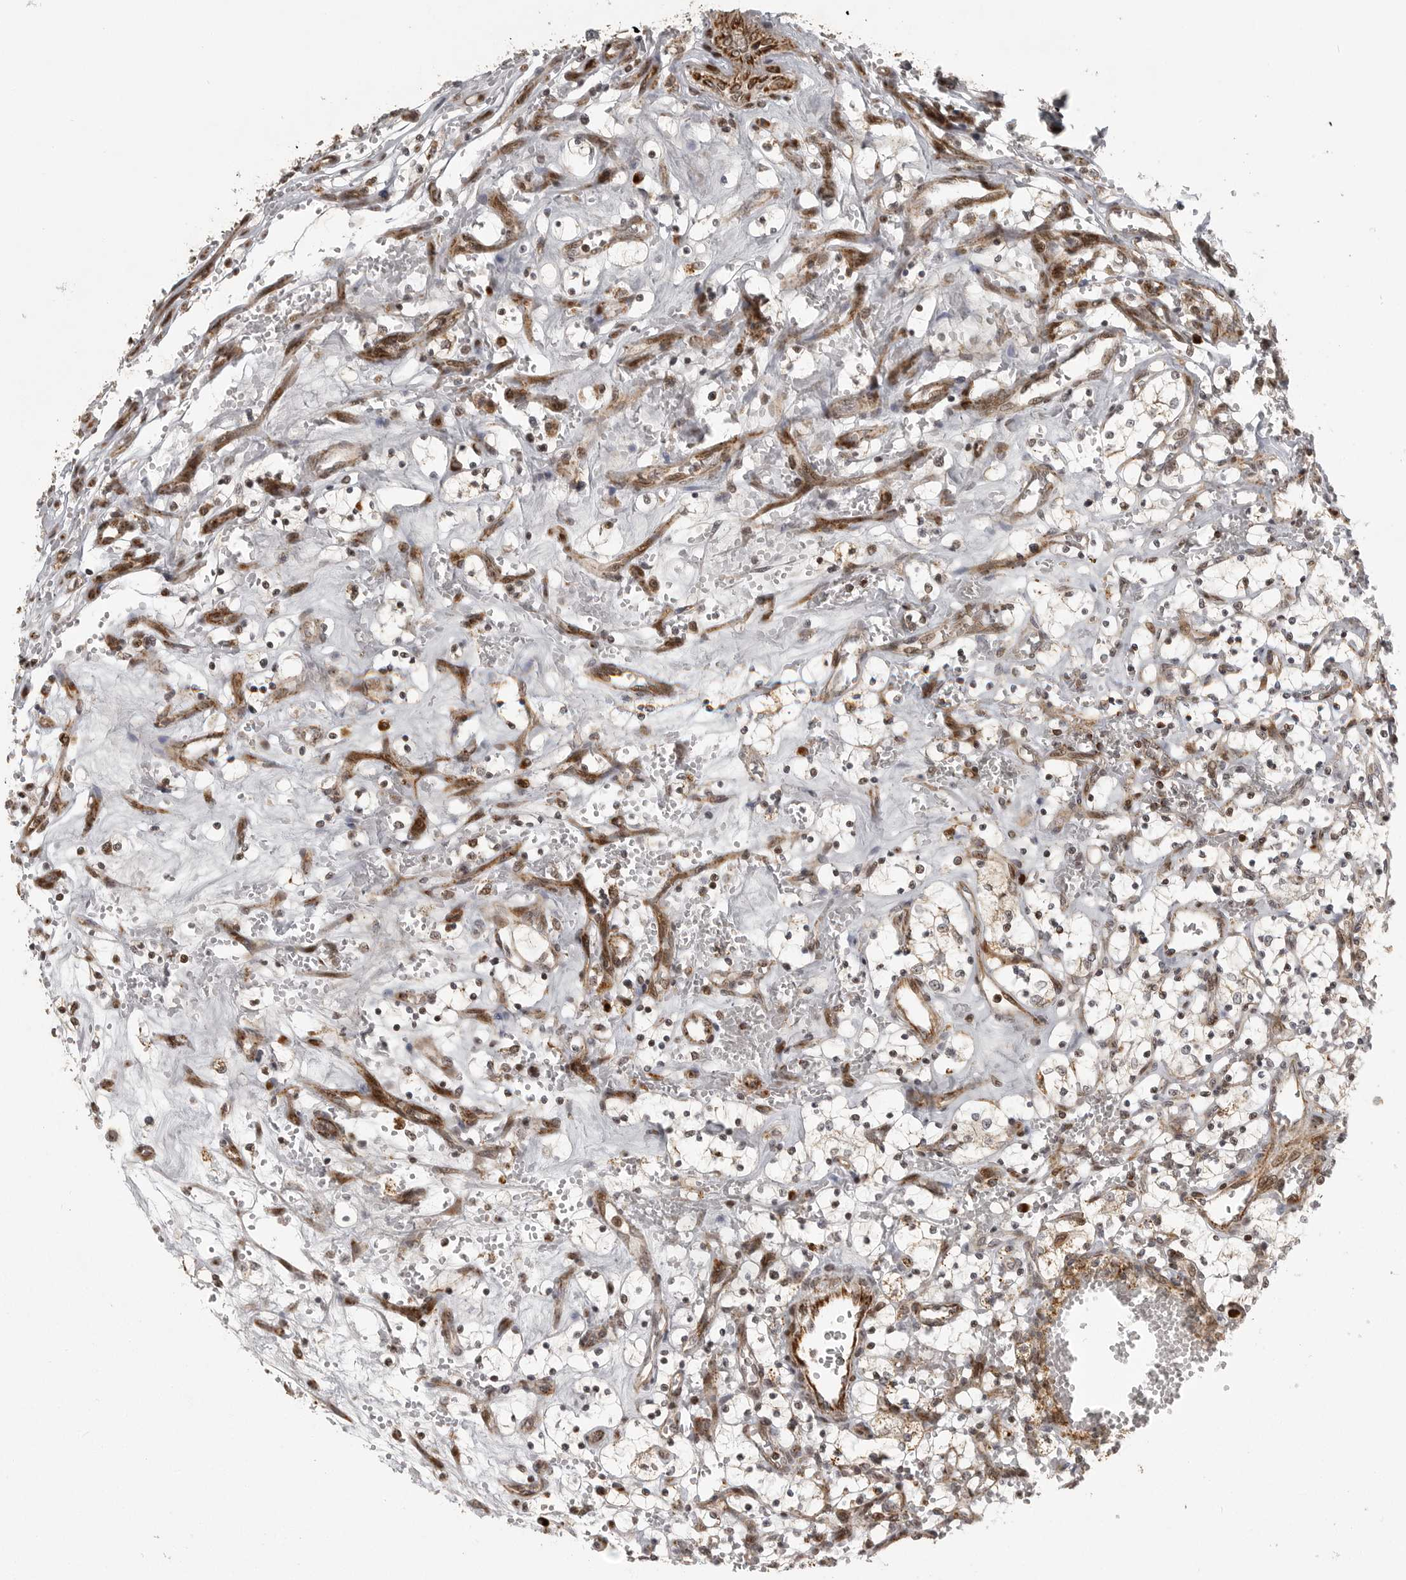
{"staining": {"intensity": "weak", "quantity": "<25%", "location": "cytoplasmic/membranous"}, "tissue": "renal cancer", "cell_type": "Tumor cells", "image_type": "cancer", "snomed": [{"axis": "morphology", "description": "Adenocarcinoma, NOS"}, {"axis": "topography", "description": "Kidney"}], "caption": "A high-resolution image shows immunohistochemistry (IHC) staining of renal cancer, which displays no significant positivity in tumor cells.", "gene": "NARS2", "patient": {"sex": "female", "age": 69}}